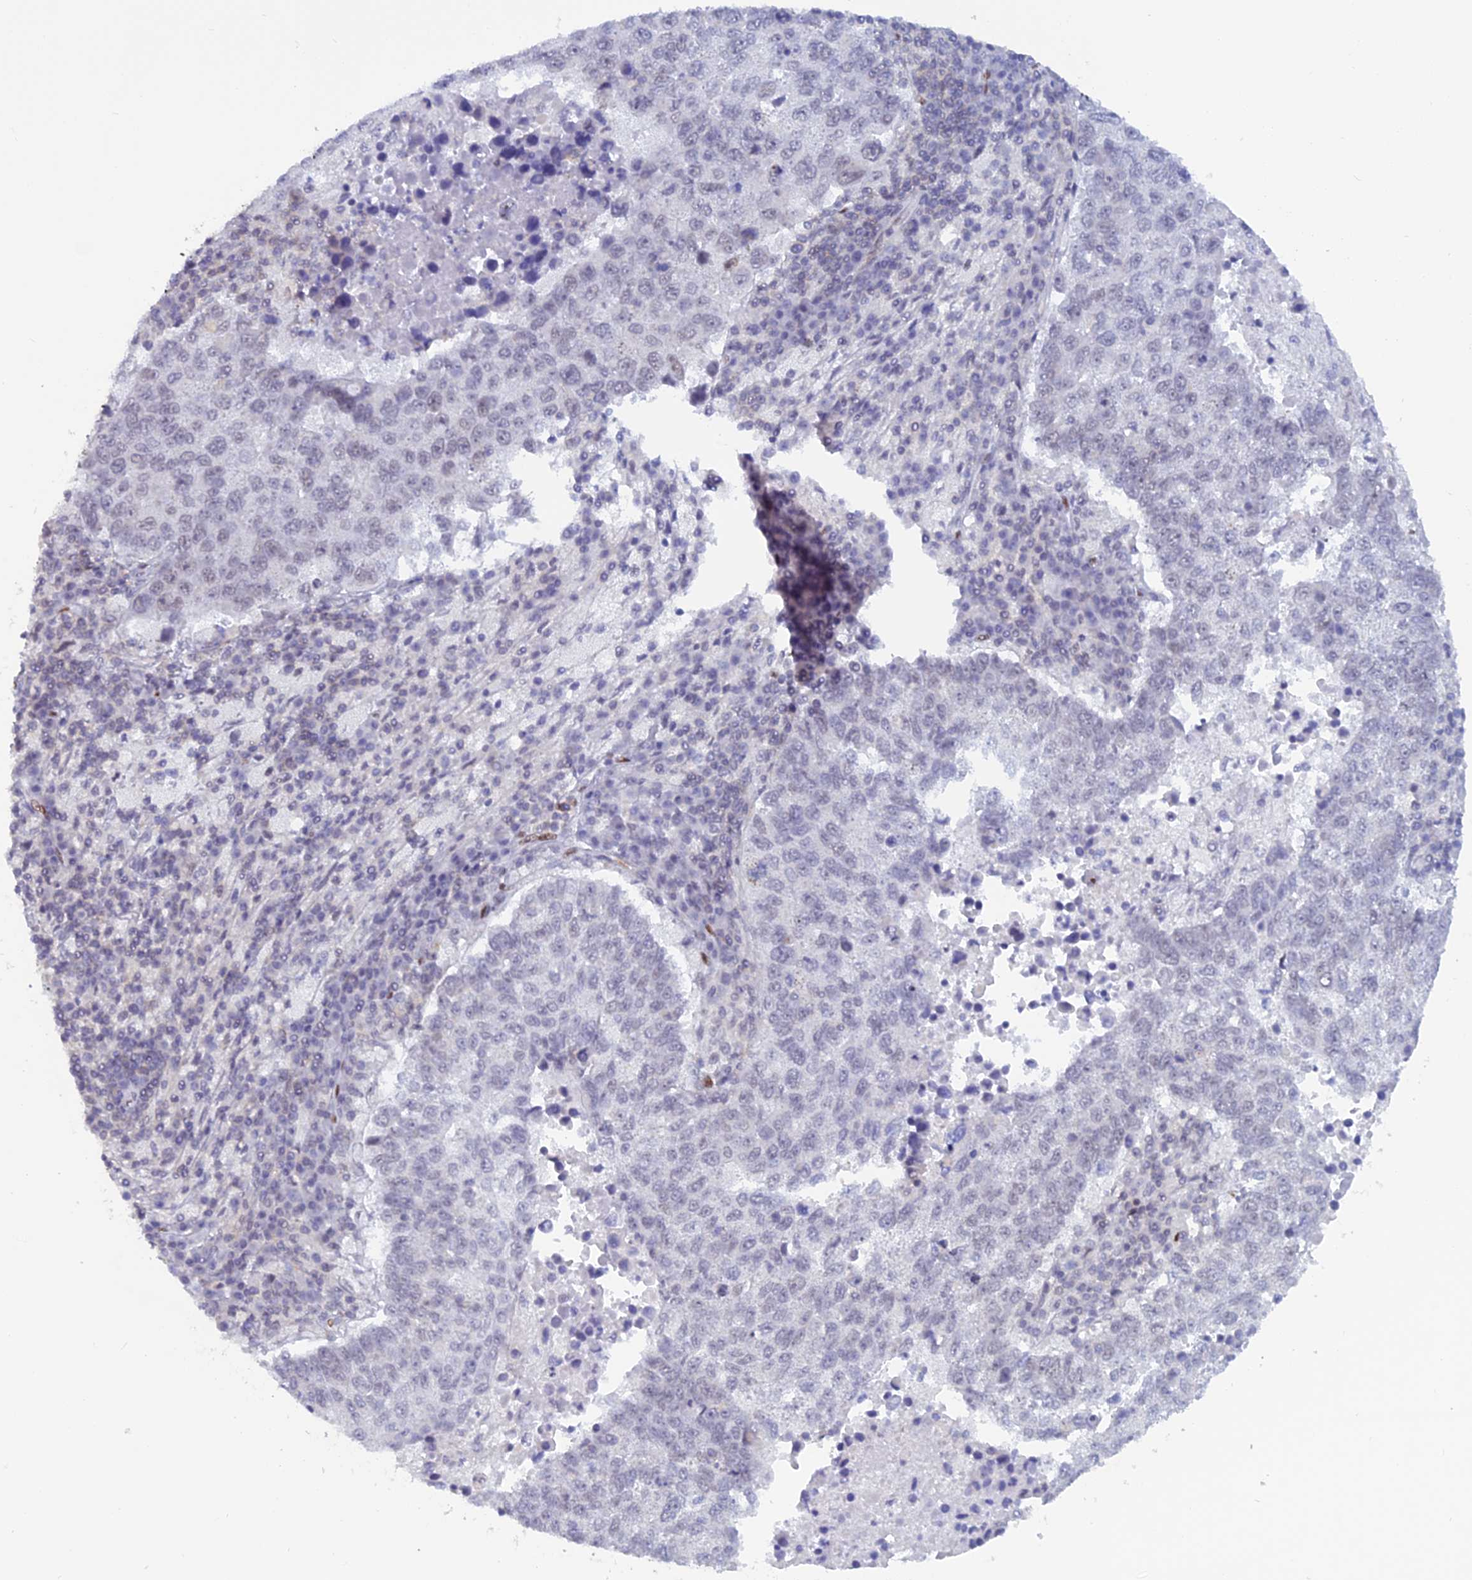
{"staining": {"intensity": "negative", "quantity": "none", "location": "none"}, "tissue": "lung cancer", "cell_type": "Tumor cells", "image_type": "cancer", "snomed": [{"axis": "morphology", "description": "Squamous cell carcinoma, NOS"}, {"axis": "topography", "description": "Lung"}], "caption": "DAB (3,3'-diaminobenzidine) immunohistochemical staining of human lung cancer (squamous cell carcinoma) demonstrates no significant staining in tumor cells.", "gene": "NOL4L", "patient": {"sex": "male", "age": 73}}